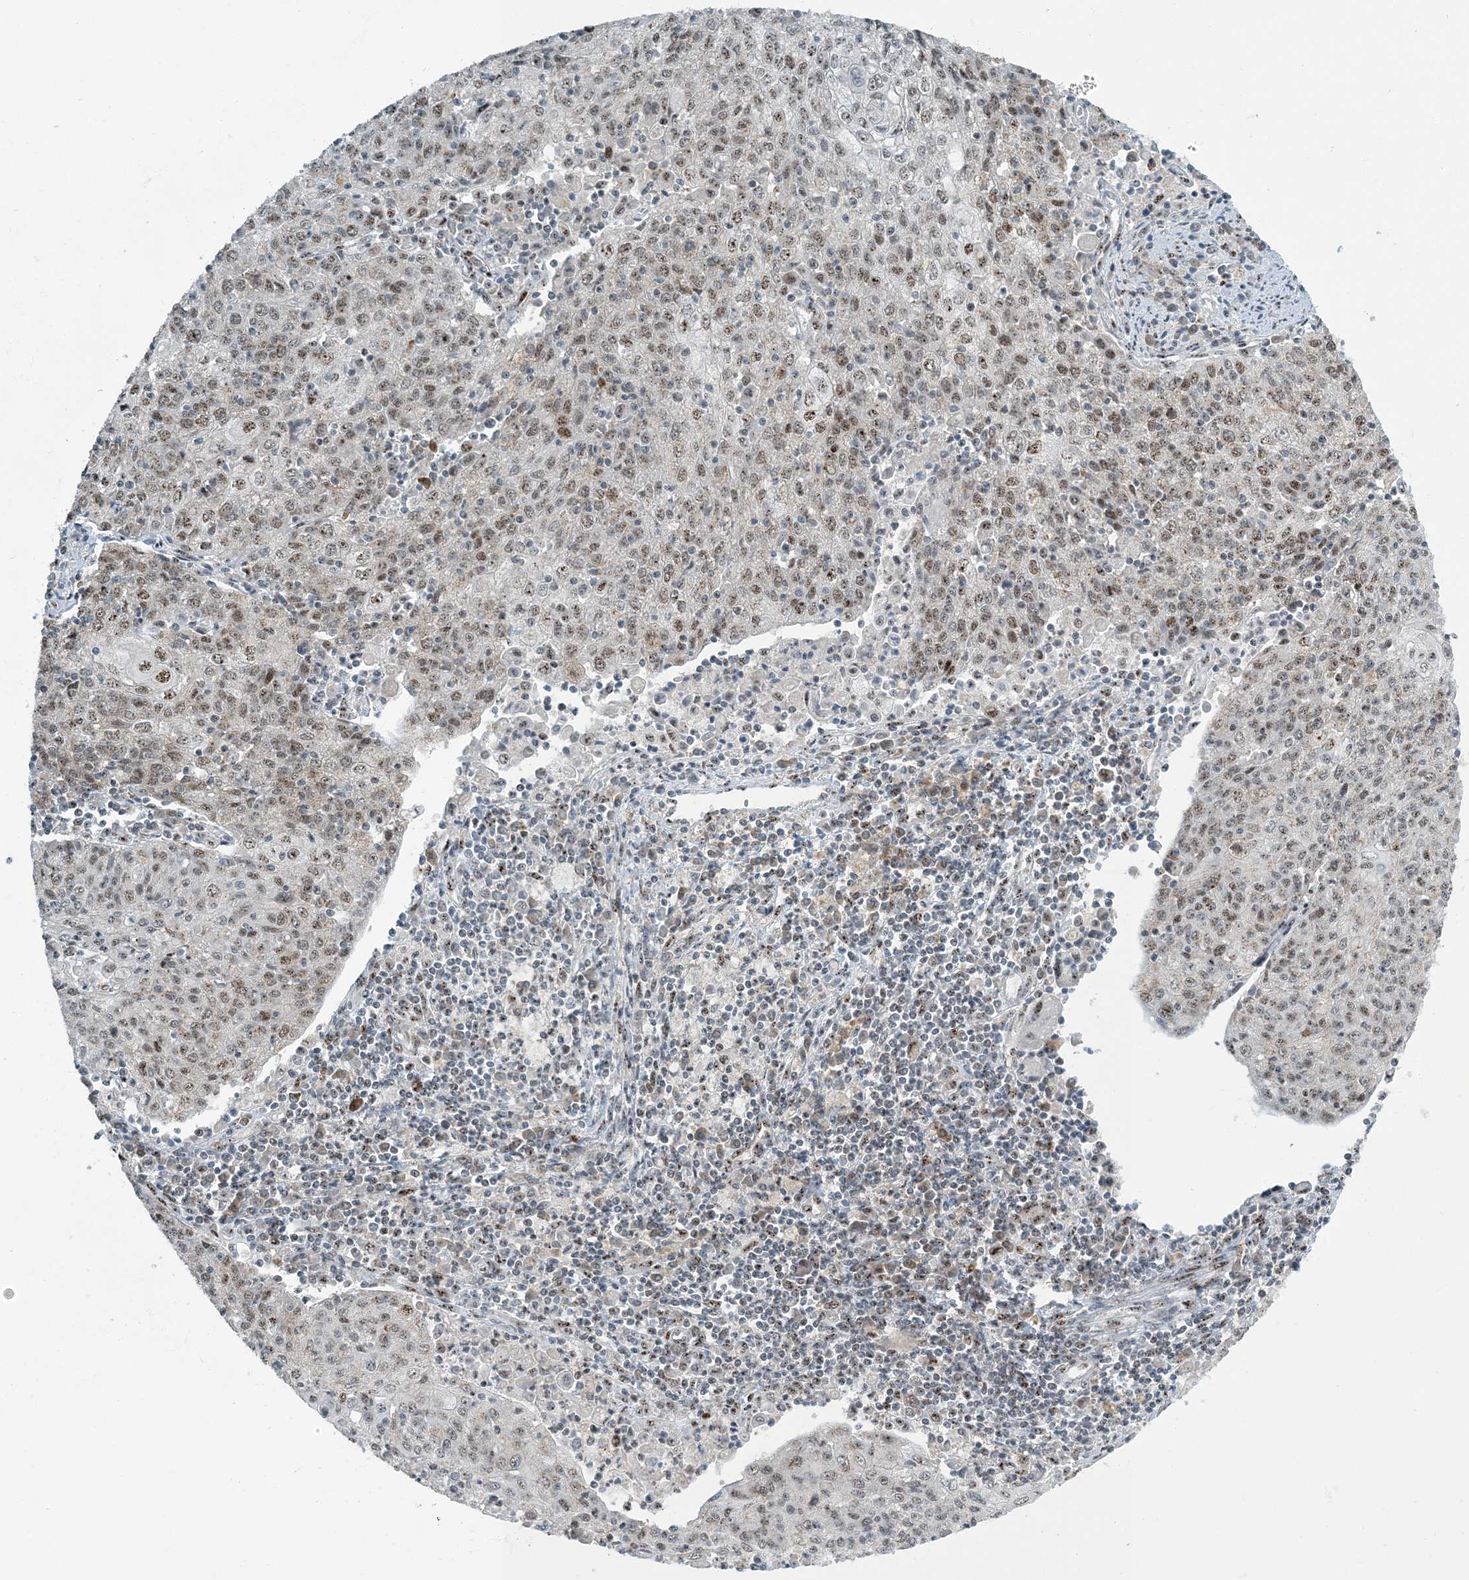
{"staining": {"intensity": "moderate", "quantity": "25%-75%", "location": "nuclear"}, "tissue": "cervical cancer", "cell_type": "Tumor cells", "image_type": "cancer", "snomed": [{"axis": "morphology", "description": "Squamous cell carcinoma, NOS"}, {"axis": "topography", "description": "Cervix"}], "caption": "An immunohistochemistry (IHC) photomicrograph of tumor tissue is shown. Protein staining in brown labels moderate nuclear positivity in squamous cell carcinoma (cervical) within tumor cells. The protein is shown in brown color, while the nuclei are stained blue.", "gene": "MBD1", "patient": {"sex": "female", "age": 48}}